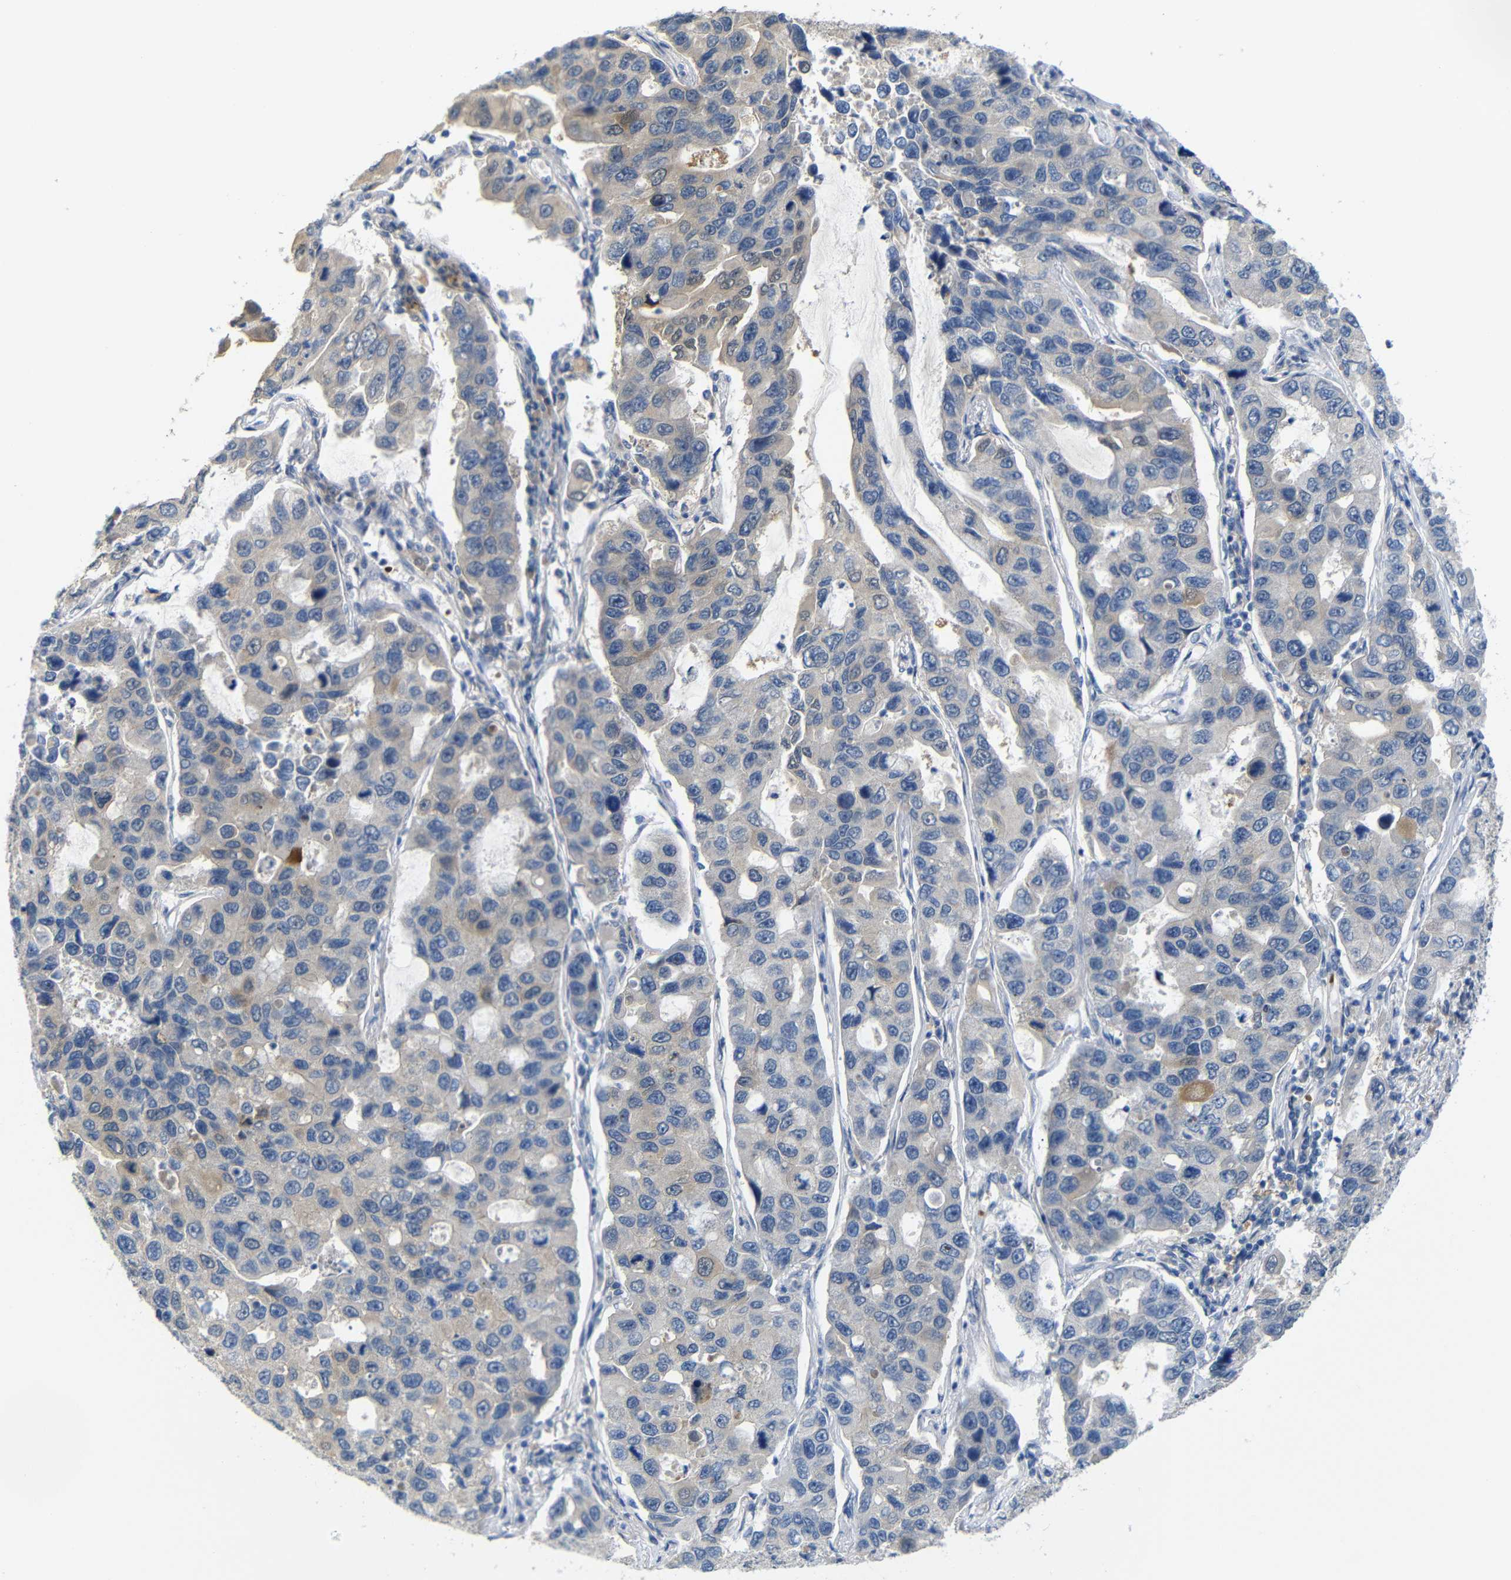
{"staining": {"intensity": "moderate", "quantity": "<25%", "location": "cytoplasmic/membranous"}, "tissue": "lung cancer", "cell_type": "Tumor cells", "image_type": "cancer", "snomed": [{"axis": "morphology", "description": "Adenocarcinoma, NOS"}, {"axis": "topography", "description": "Lung"}], "caption": "There is low levels of moderate cytoplasmic/membranous expression in tumor cells of lung cancer, as demonstrated by immunohistochemical staining (brown color).", "gene": "TBC1D32", "patient": {"sex": "male", "age": 64}}